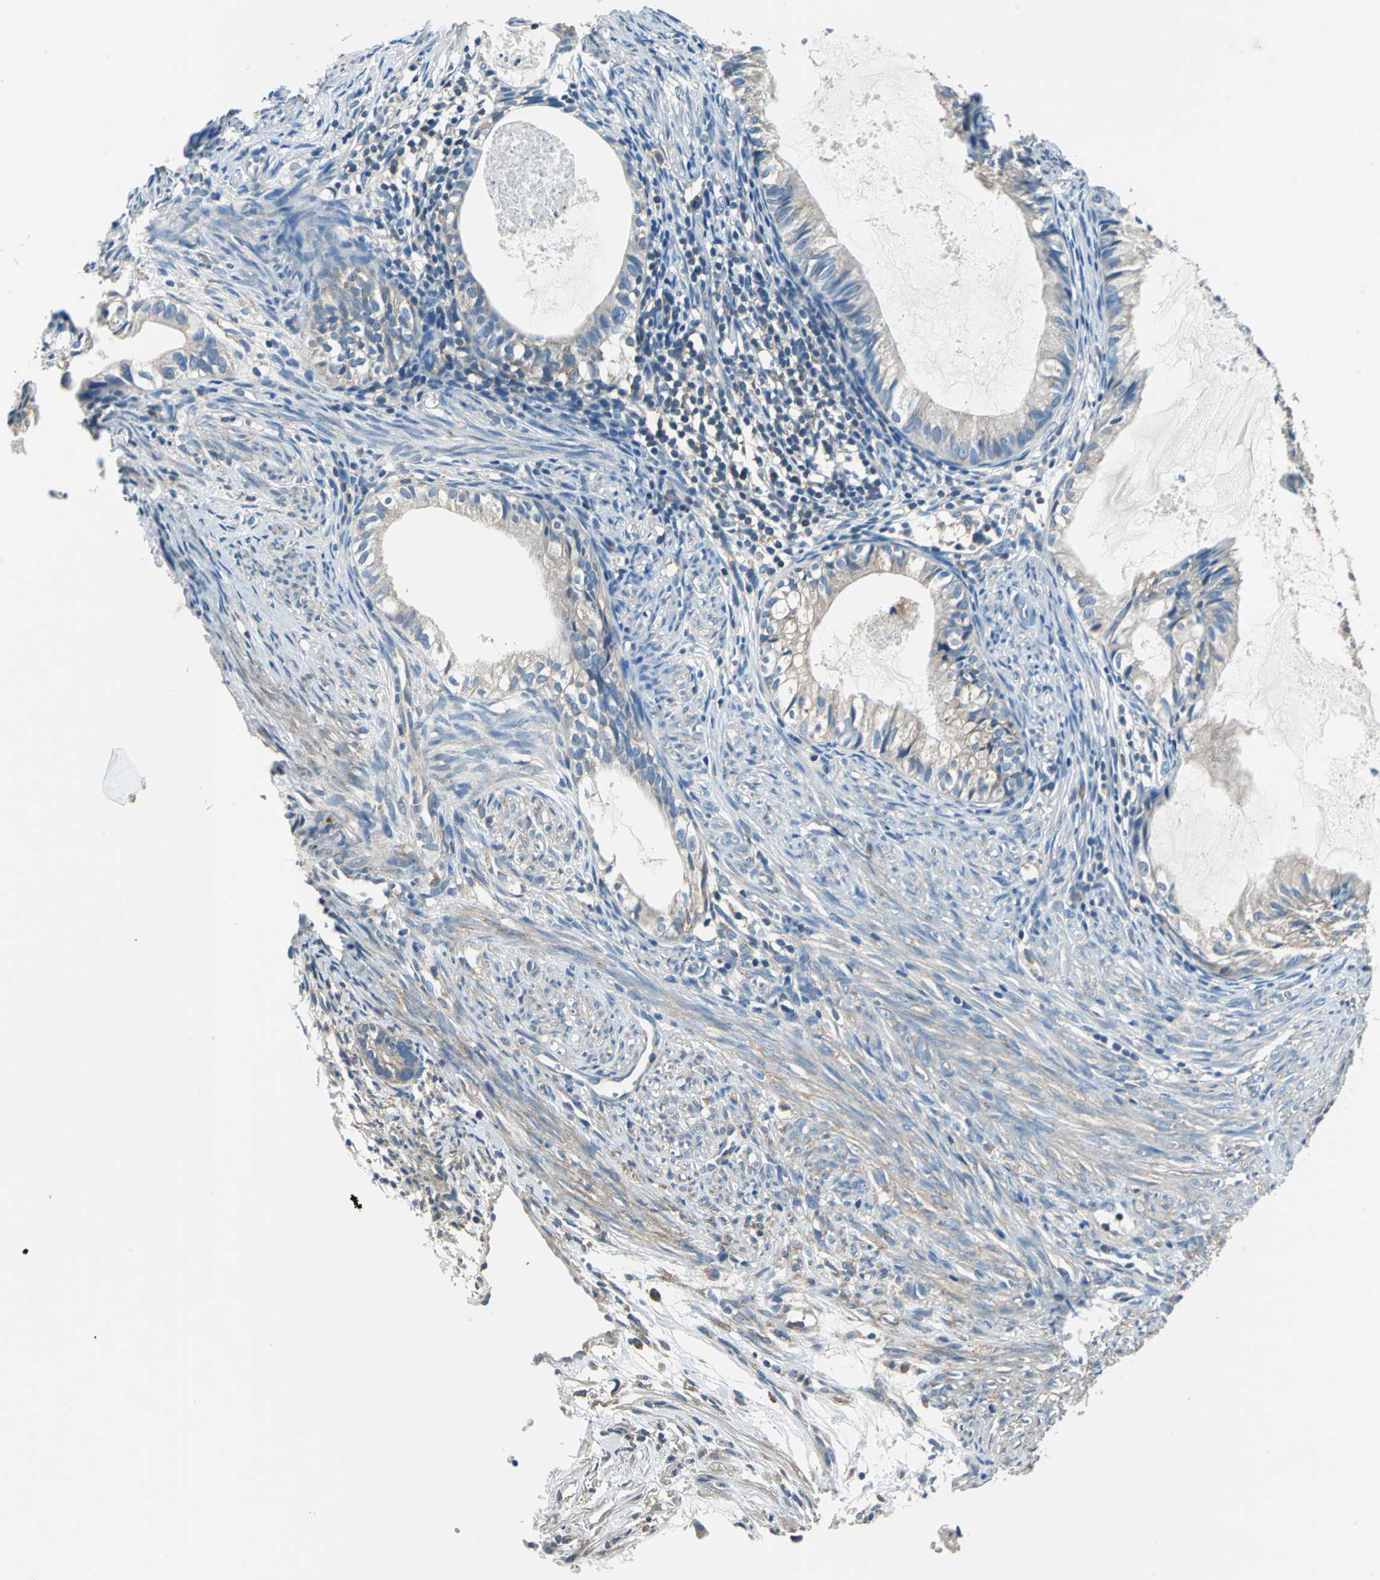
{"staining": {"intensity": "weak", "quantity": "25%-75%", "location": "cytoplasmic/membranous"}, "tissue": "cervical cancer", "cell_type": "Tumor cells", "image_type": "cancer", "snomed": [{"axis": "morphology", "description": "Normal tissue, NOS"}, {"axis": "morphology", "description": "Adenocarcinoma, NOS"}, {"axis": "topography", "description": "Cervix"}, {"axis": "topography", "description": "Endometrium"}], "caption": "Immunohistochemistry image of human adenocarcinoma (cervical) stained for a protein (brown), which demonstrates low levels of weak cytoplasmic/membranous expression in about 25%-75% of tumor cells.", "gene": "PRKCA", "patient": {"sex": "female", "age": 86}}